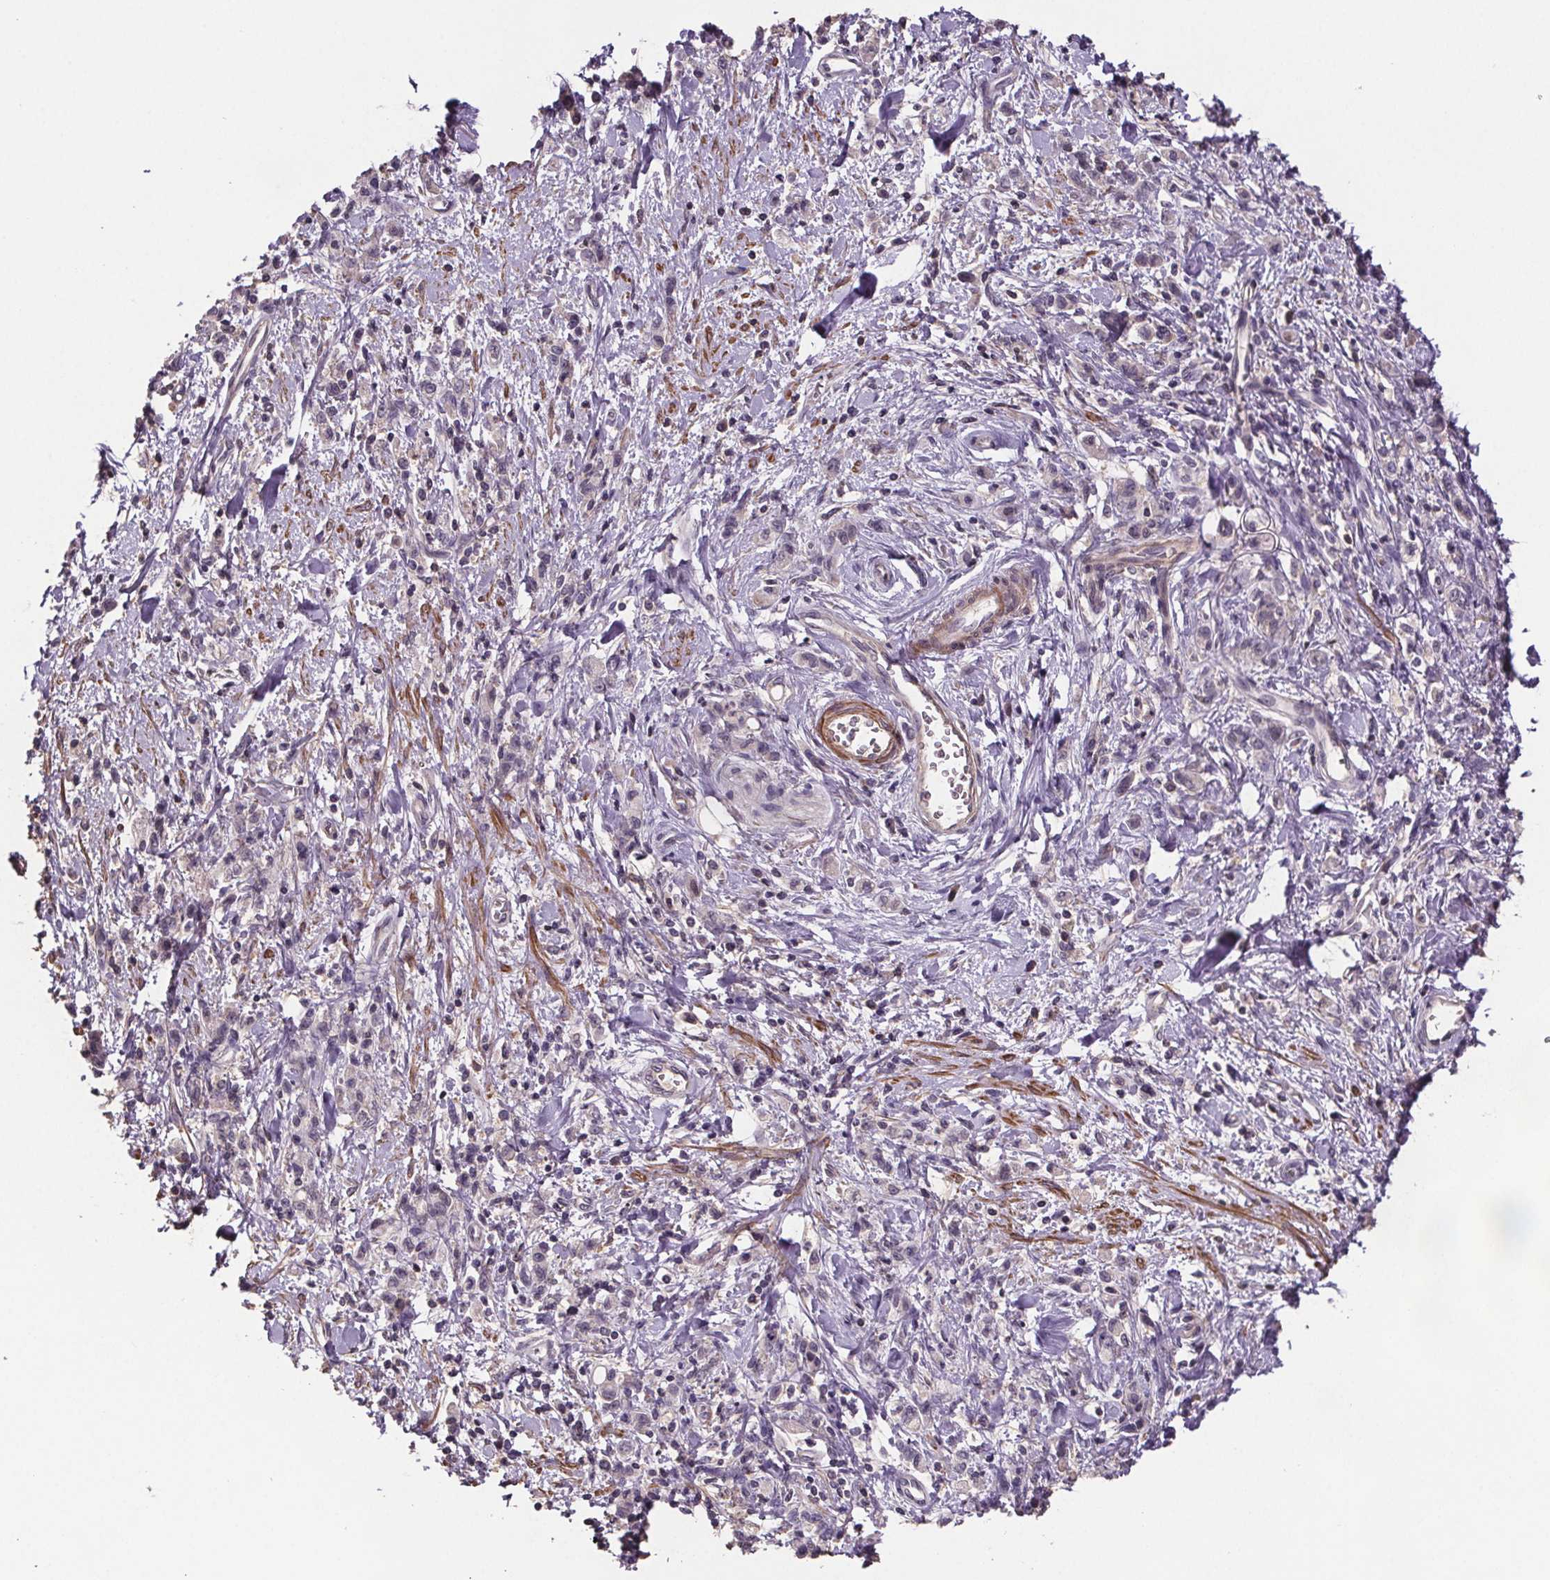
{"staining": {"intensity": "negative", "quantity": "none", "location": "none"}, "tissue": "stomach cancer", "cell_type": "Tumor cells", "image_type": "cancer", "snomed": [{"axis": "morphology", "description": "Adenocarcinoma, NOS"}, {"axis": "topography", "description": "Stomach"}], "caption": "DAB immunohistochemical staining of human adenocarcinoma (stomach) exhibits no significant positivity in tumor cells.", "gene": "CLN3", "patient": {"sex": "male", "age": 77}}